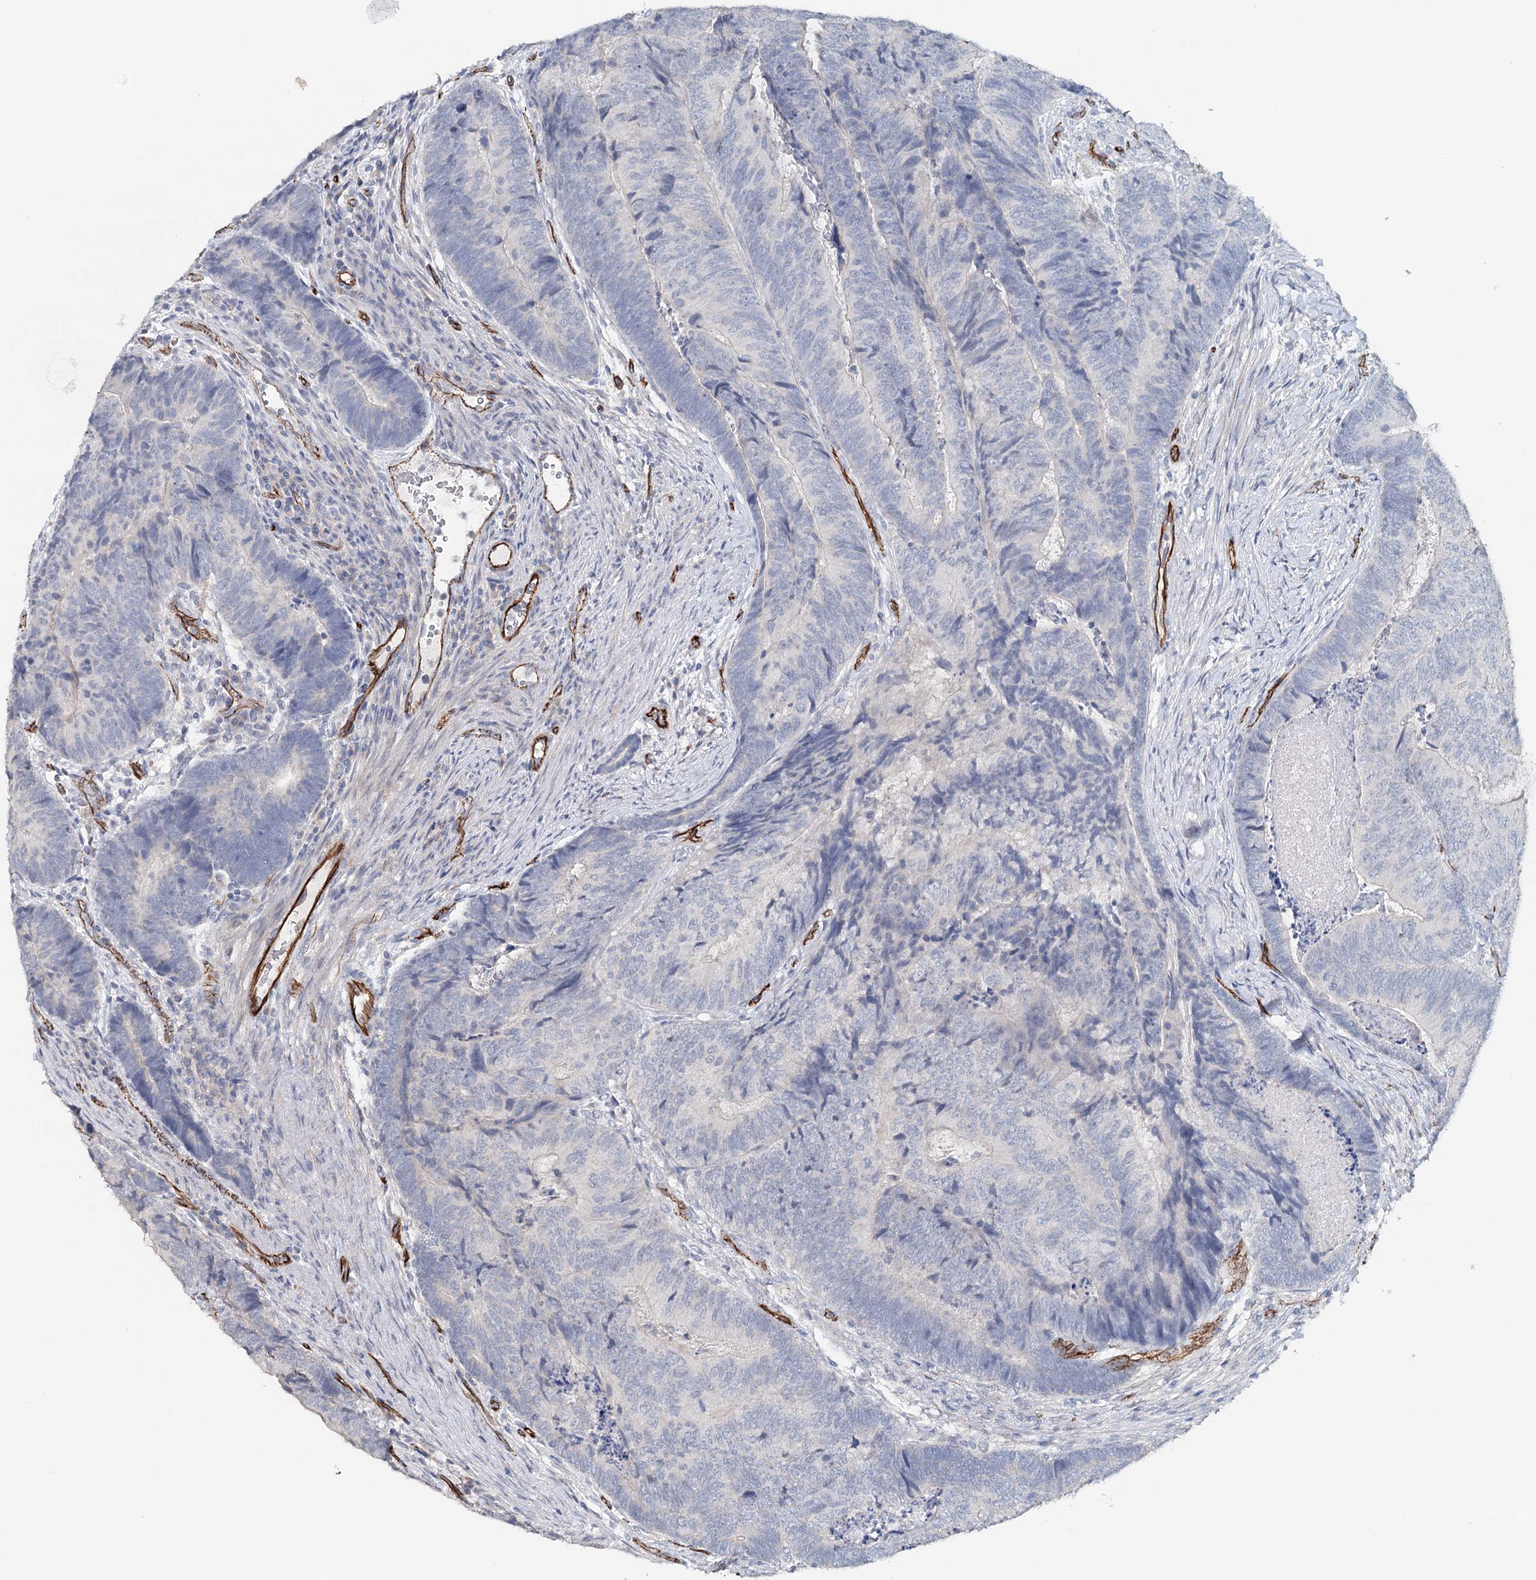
{"staining": {"intensity": "negative", "quantity": "none", "location": "none"}, "tissue": "colorectal cancer", "cell_type": "Tumor cells", "image_type": "cancer", "snomed": [{"axis": "morphology", "description": "Adenocarcinoma, NOS"}, {"axis": "topography", "description": "Colon"}], "caption": "Tumor cells show no significant expression in colorectal adenocarcinoma.", "gene": "SYNPO", "patient": {"sex": "female", "age": 67}}